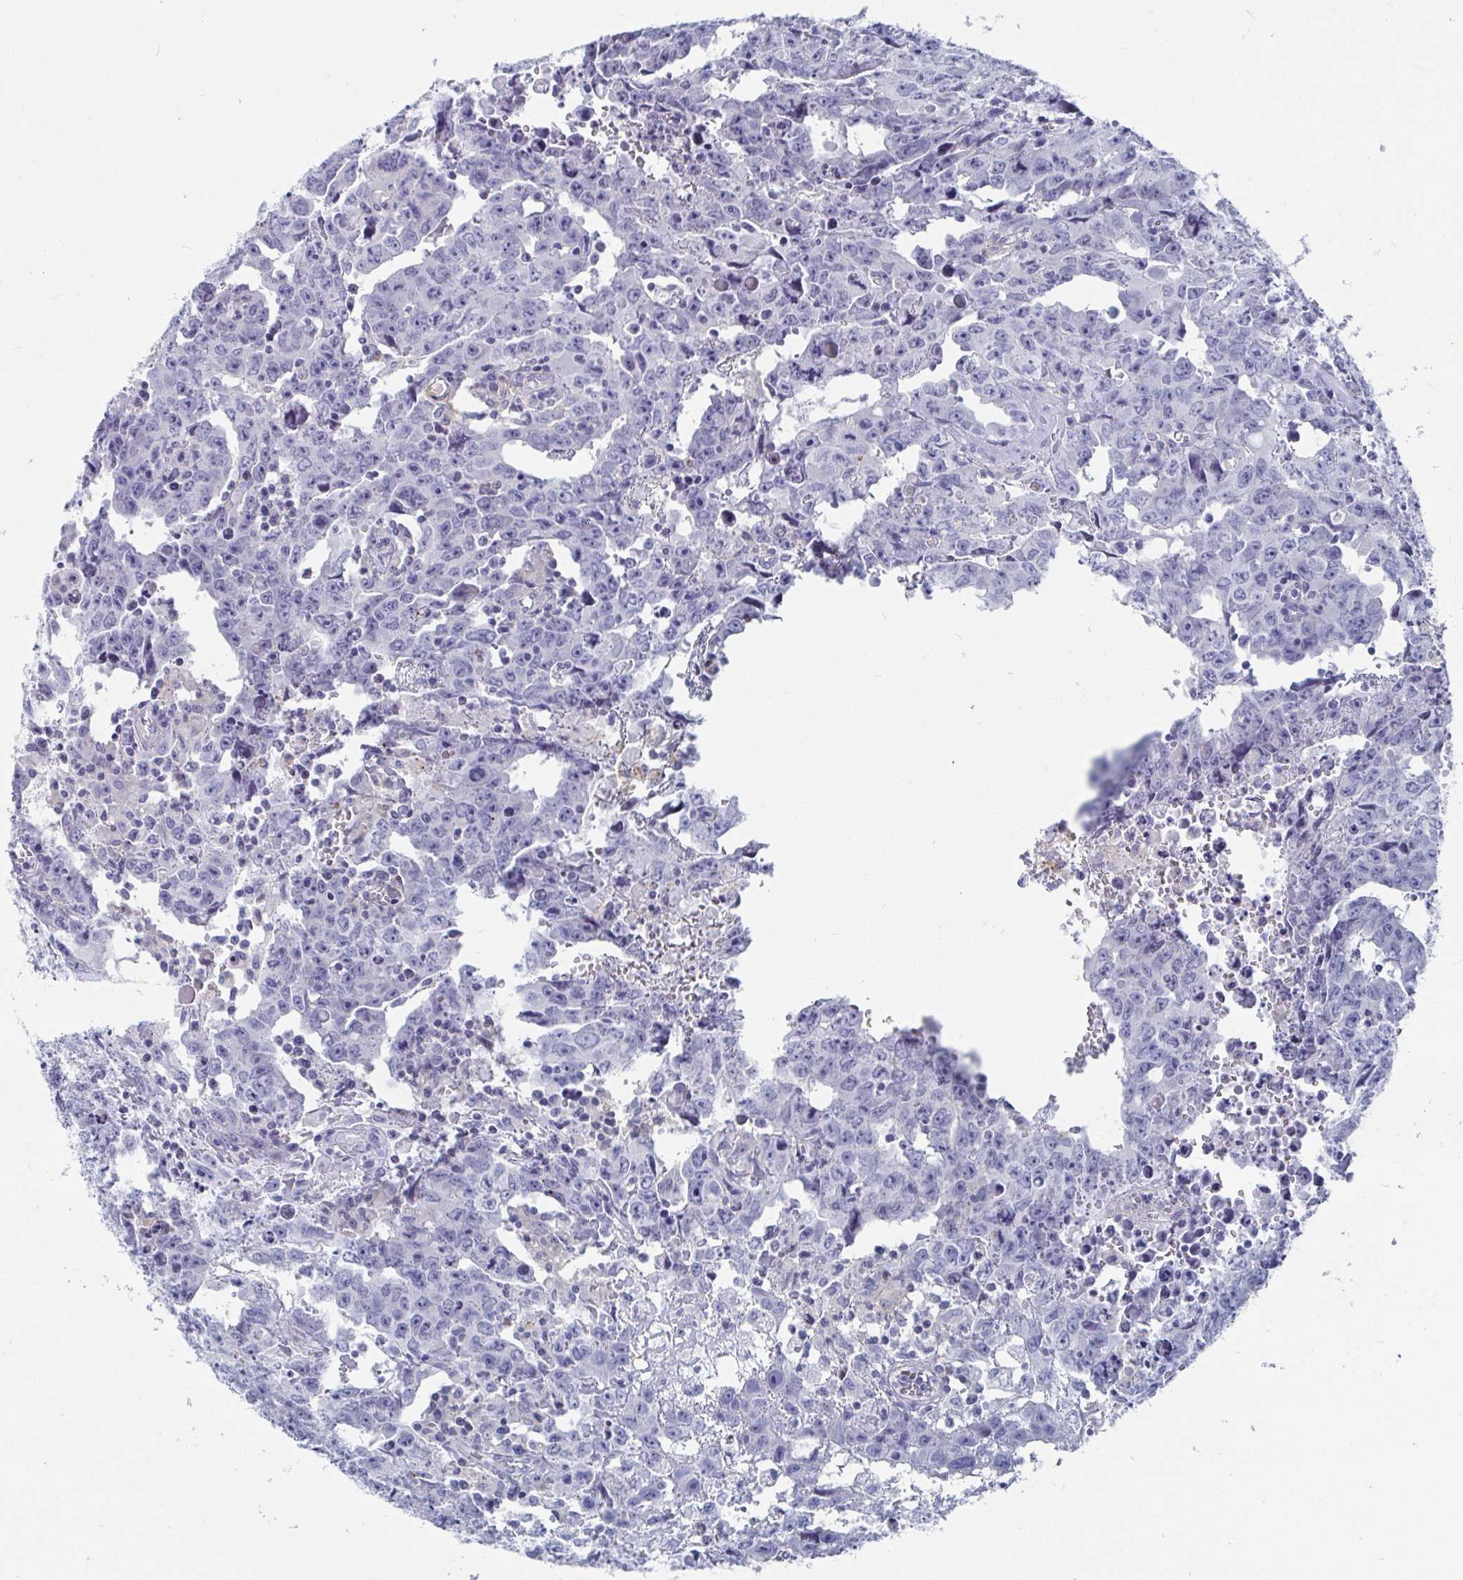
{"staining": {"intensity": "negative", "quantity": "none", "location": "none"}, "tissue": "testis cancer", "cell_type": "Tumor cells", "image_type": "cancer", "snomed": [{"axis": "morphology", "description": "Carcinoma, Embryonal, NOS"}, {"axis": "topography", "description": "Testis"}], "caption": "IHC of human embryonal carcinoma (testis) shows no staining in tumor cells. The staining is performed using DAB brown chromogen with nuclei counter-stained in using hematoxylin.", "gene": "ZFP82", "patient": {"sex": "male", "age": 22}}